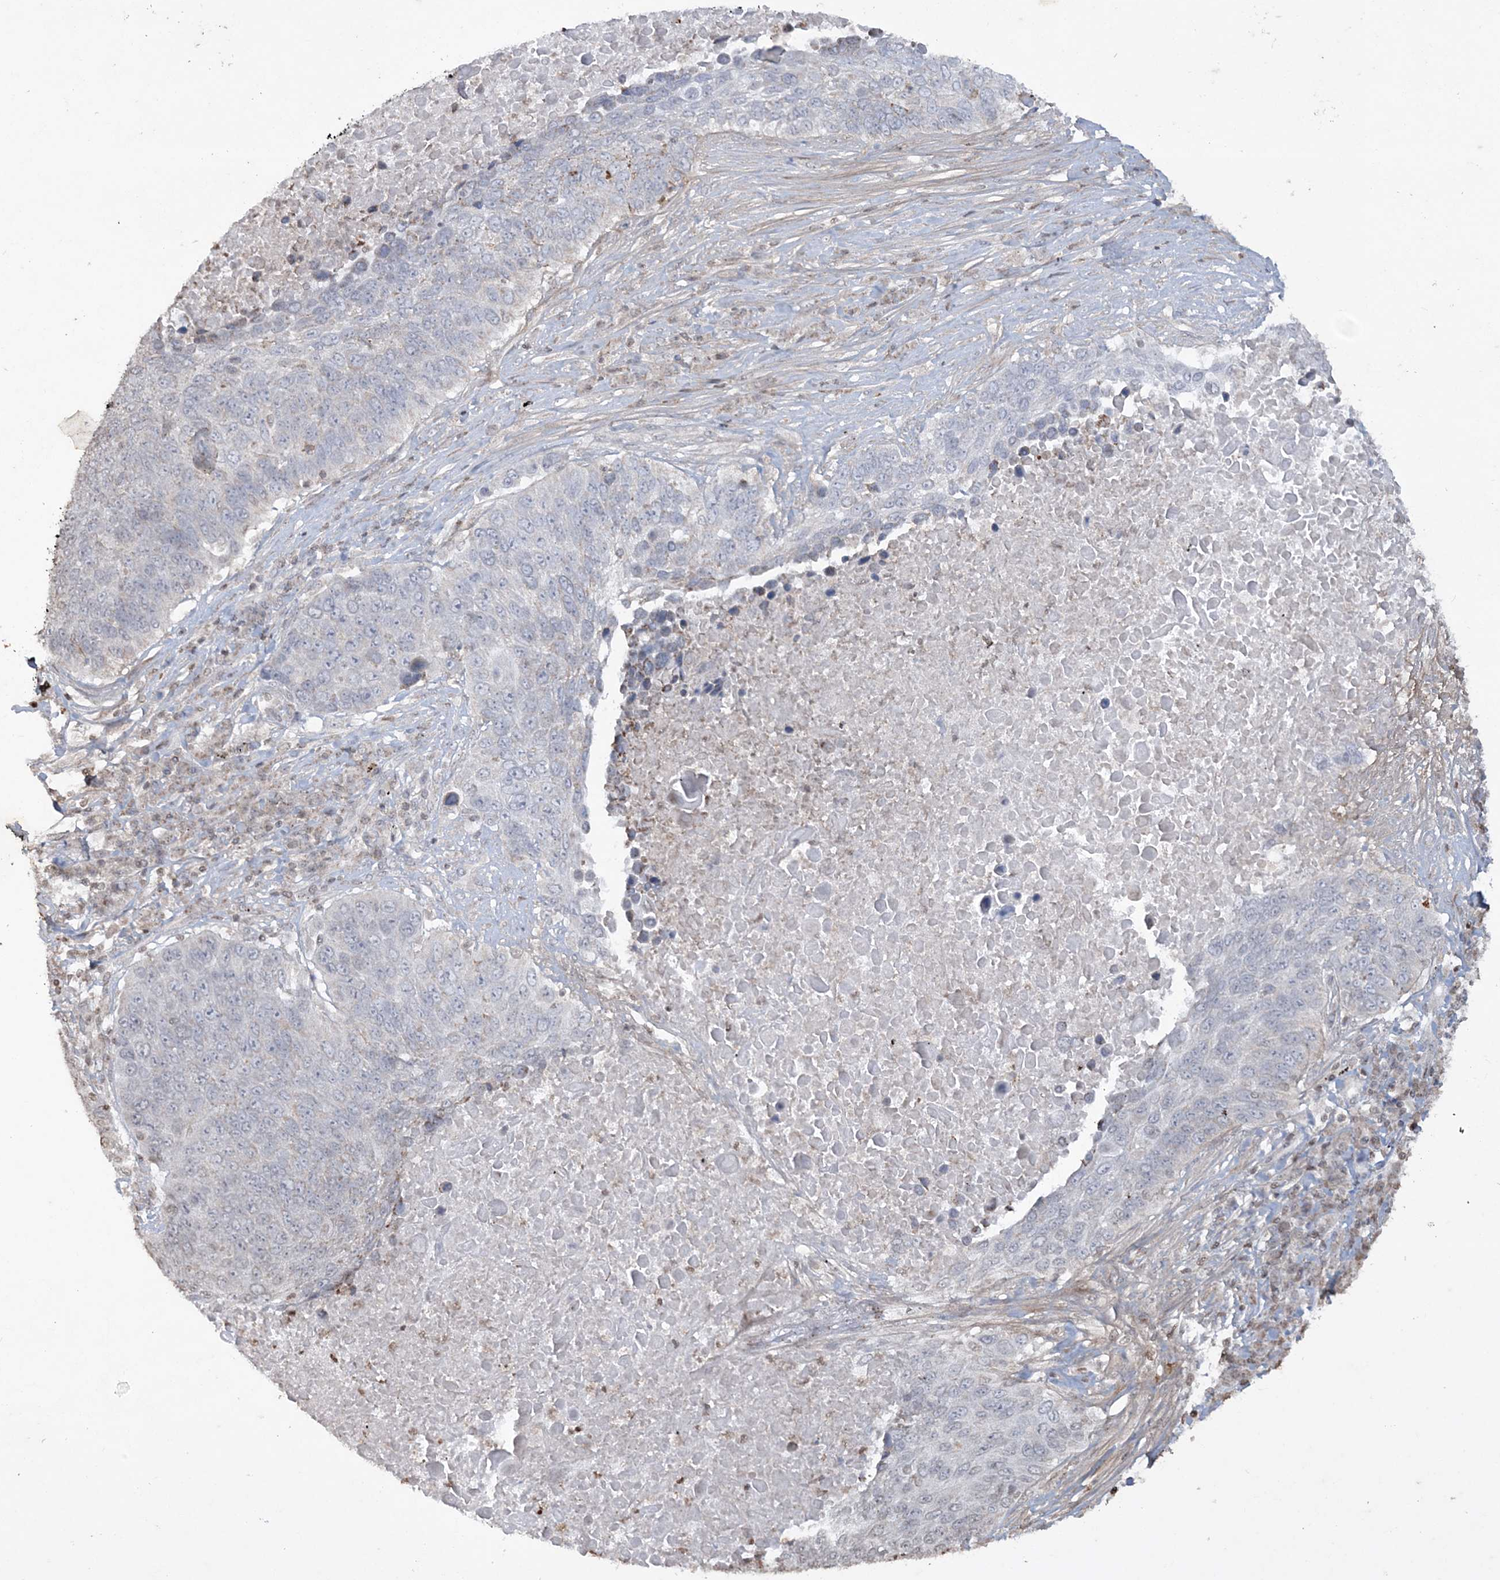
{"staining": {"intensity": "negative", "quantity": "none", "location": "none"}, "tissue": "lung cancer", "cell_type": "Tumor cells", "image_type": "cancer", "snomed": [{"axis": "morphology", "description": "Squamous cell carcinoma, NOS"}, {"axis": "topography", "description": "Lung"}], "caption": "Protein analysis of lung cancer shows no significant expression in tumor cells.", "gene": "TTC7A", "patient": {"sex": "male", "age": 66}}